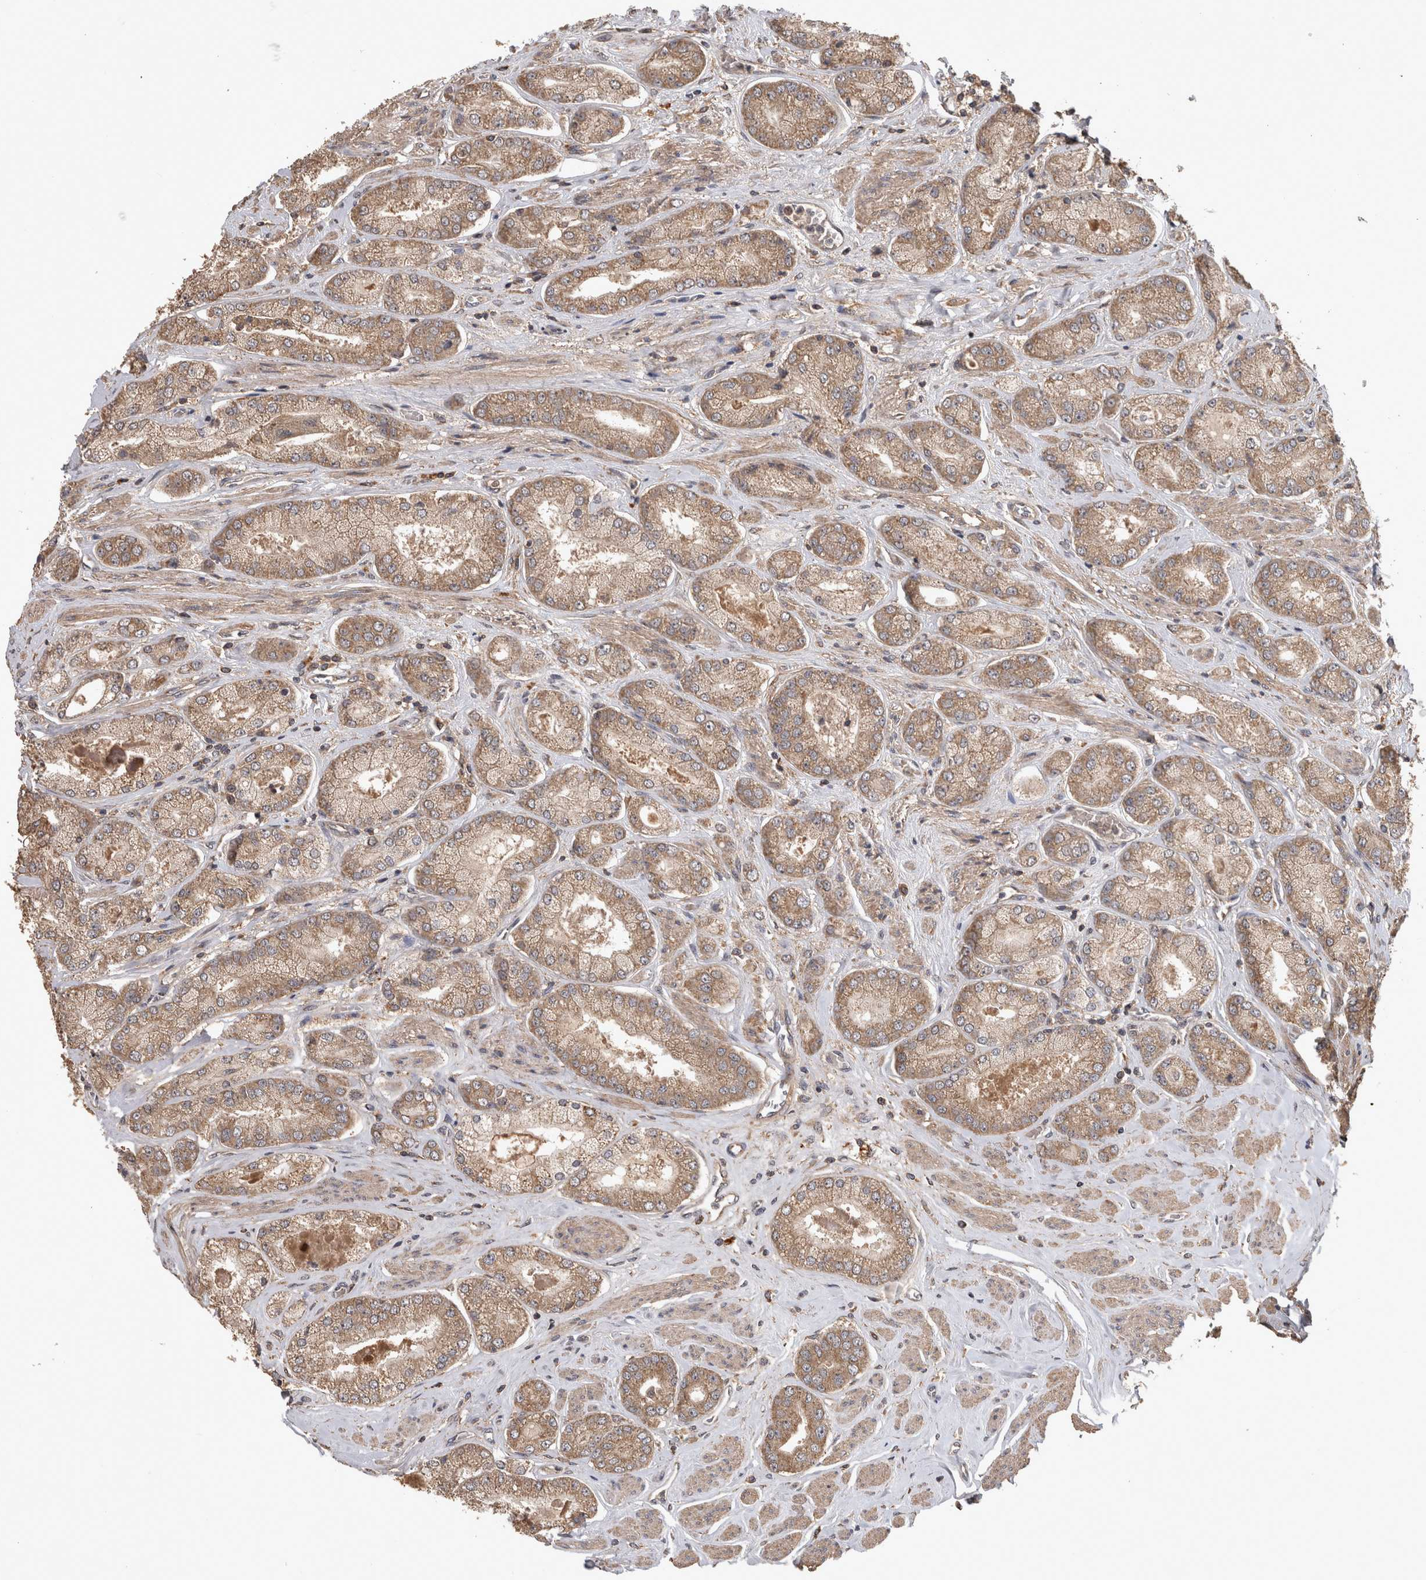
{"staining": {"intensity": "moderate", "quantity": ">75%", "location": "cytoplasmic/membranous"}, "tissue": "prostate cancer", "cell_type": "Tumor cells", "image_type": "cancer", "snomed": [{"axis": "morphology", "description": "Adenocarcinoma, High grade"}, {"axis": "topography", "description": "Prostate"}], "caption": "Immunohistochemistry (IHC) staining of prostate high-grade adenocarcinoma, which demonstrates medium levels of moderate cytoplasmic/membranous positivity in approximately >75% of tumor cells indicating moderate cytoplasmic/membranous protein positivity. The staining was performed using DAB (3,3'-diaminobenzidine) (brown) for protein detection and nuclei were counterstained in hematoxylin (blue).", "gene": "TRMT61B", "patient": {"sex": "male", "age": 58}}